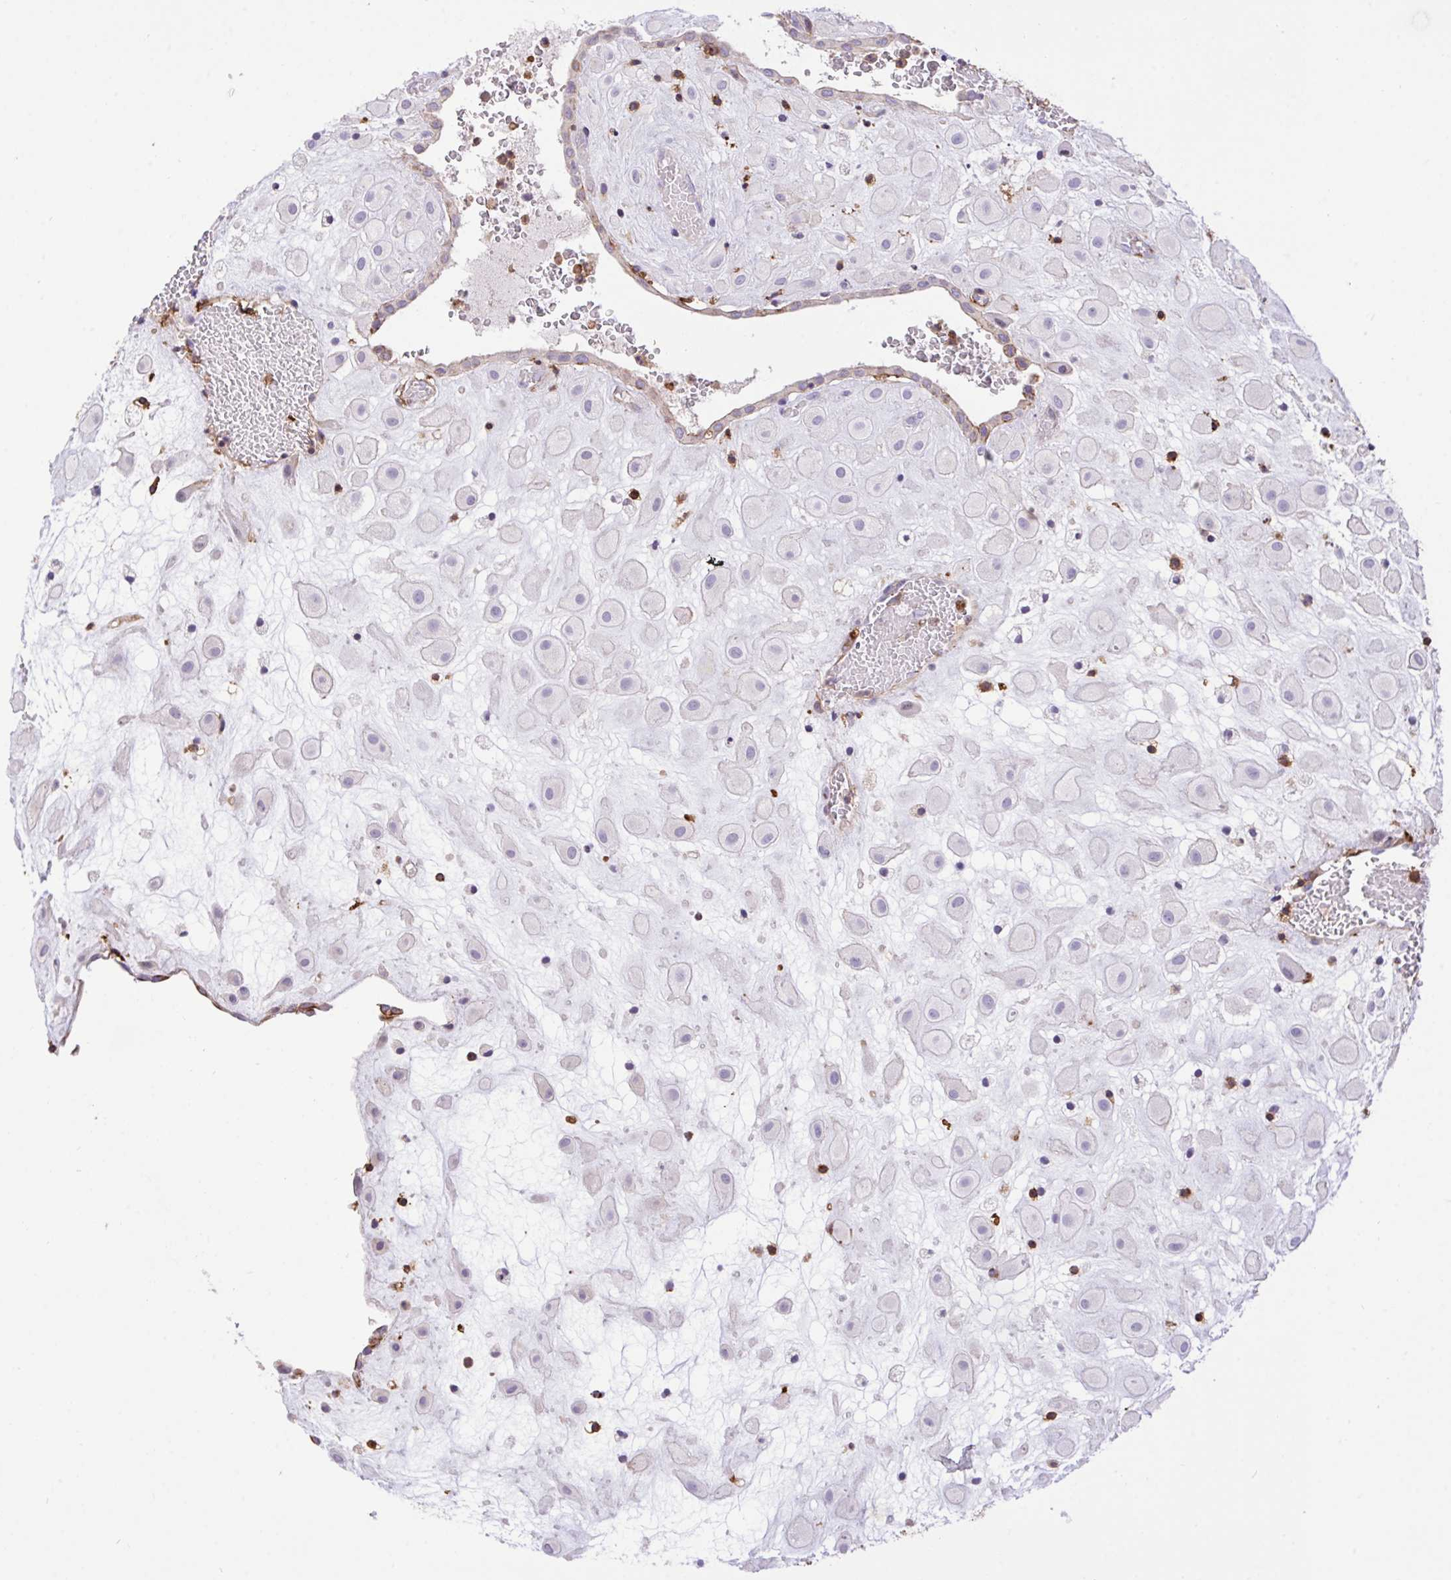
{"staining": {"intensity": "negative", "quantity": "none", "location": "none"}, "tissue": "placenta", "cell_type": "Decidual cells", "image_type": "normal", "snomed": [{"axis": "morphology", "description": "Normal tissue, NOS"}, {"axis": "topography", "description": "Placenta"}], "caption": "High magnification brightfield microscopy of normal placenta stained with DAB (brown) and counterstained with hematoxylin (blue): decidual cells show no significant expression. (DAB (3,3'-diaminobenzidine) immunohistochemistry (IHC) visualized using brightfield microscopy, high magnification).", "gene": "ERI1", "patient": {"sex": "female", "age": 24}}